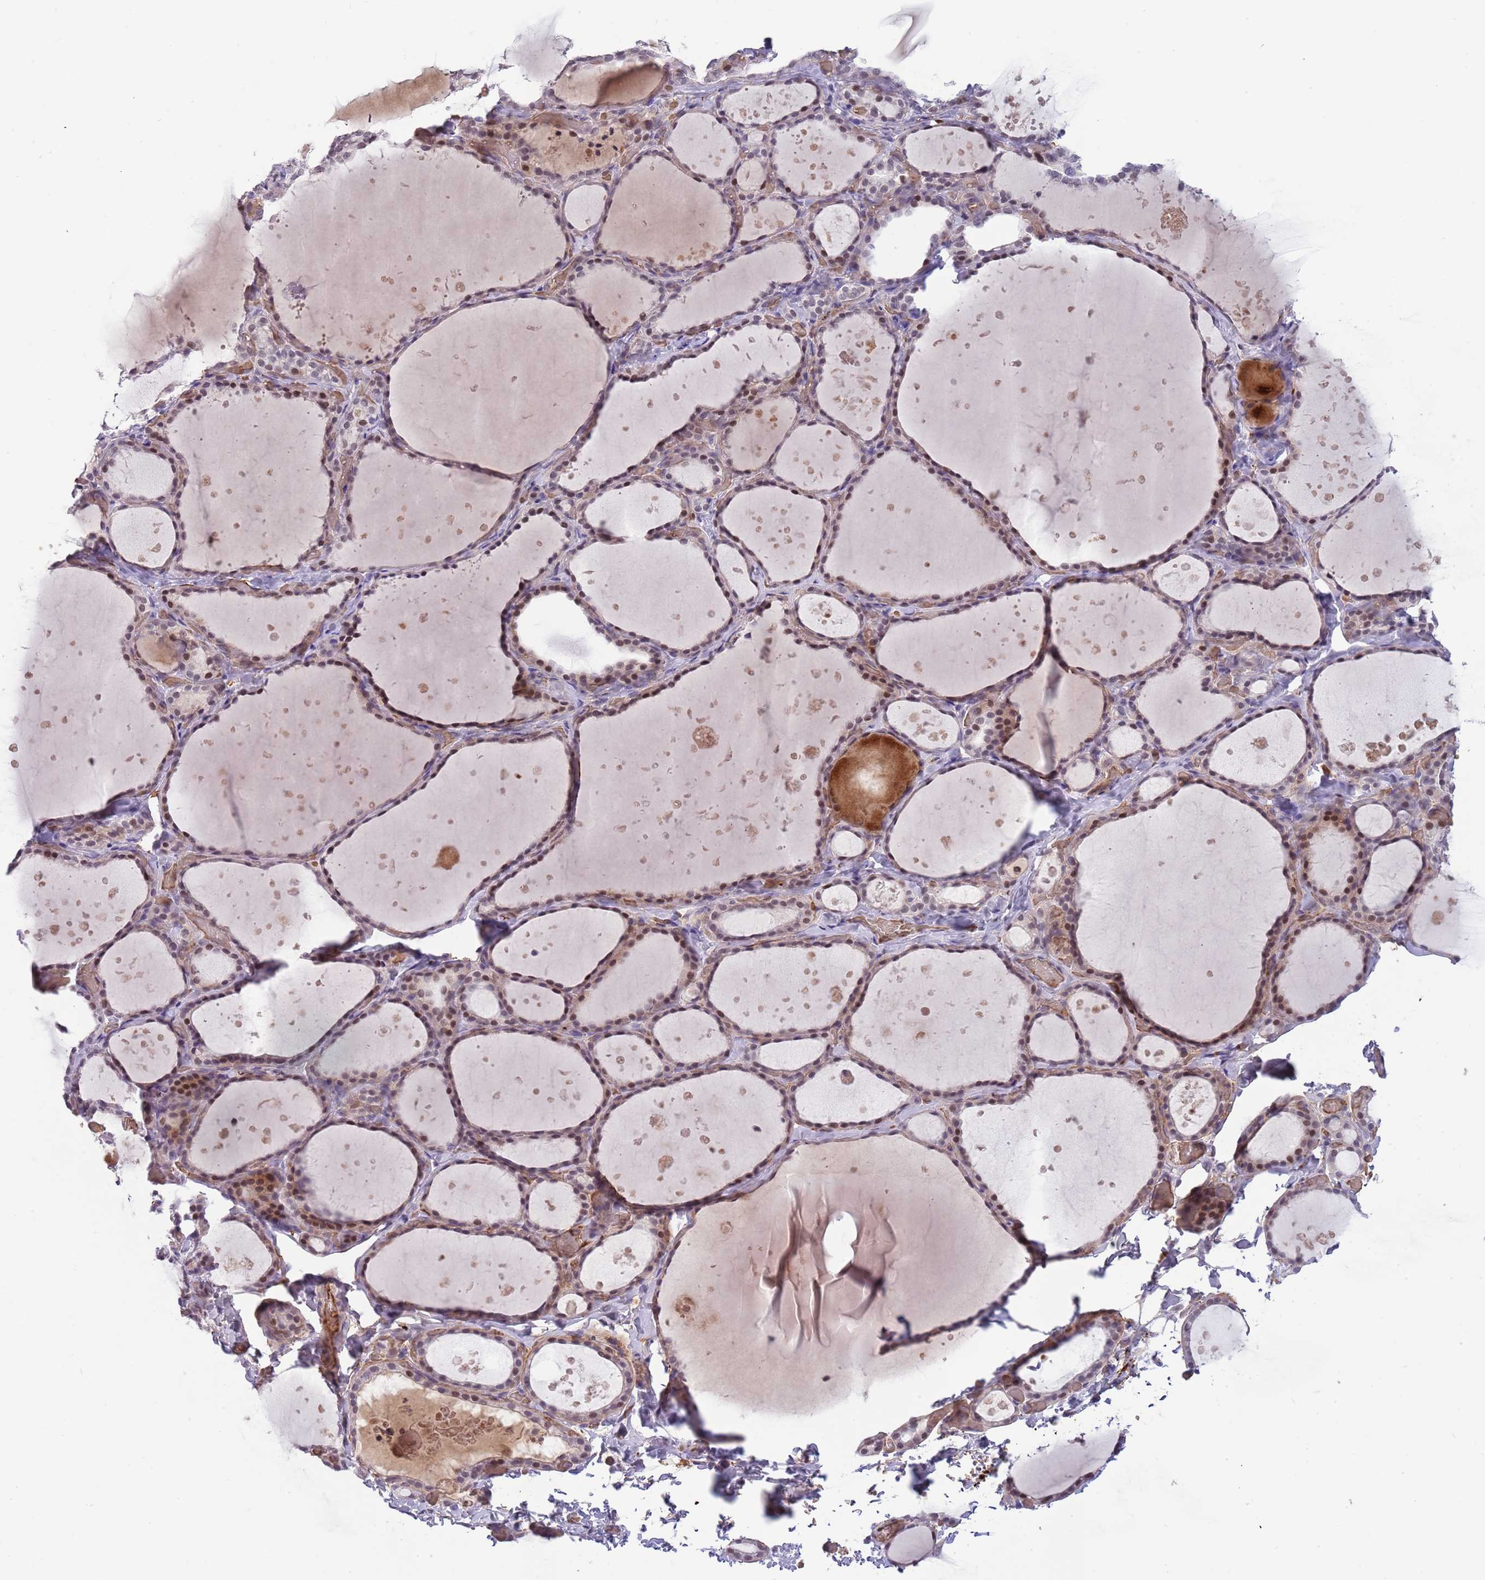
{"staining": {"intensity": "moderate", "quantity": ">75%", "location": "nuclear"}, "tissue": "thyroid gland", "cell_type": "Glandular cells", "image_type": "normal", "snomed": [{"axis": "morphology", "description": "Normal tissue, NOS"}, {"axis": "topography", "description": "Thyroid gland"}], "caption": "Human thyroid gland stained for a protein (brown) displays moderate nuclear positive positivity in about >75% of glandular cells.", "gene": "LYPD6B", "patient": {"sex": "female", "age": 44}}